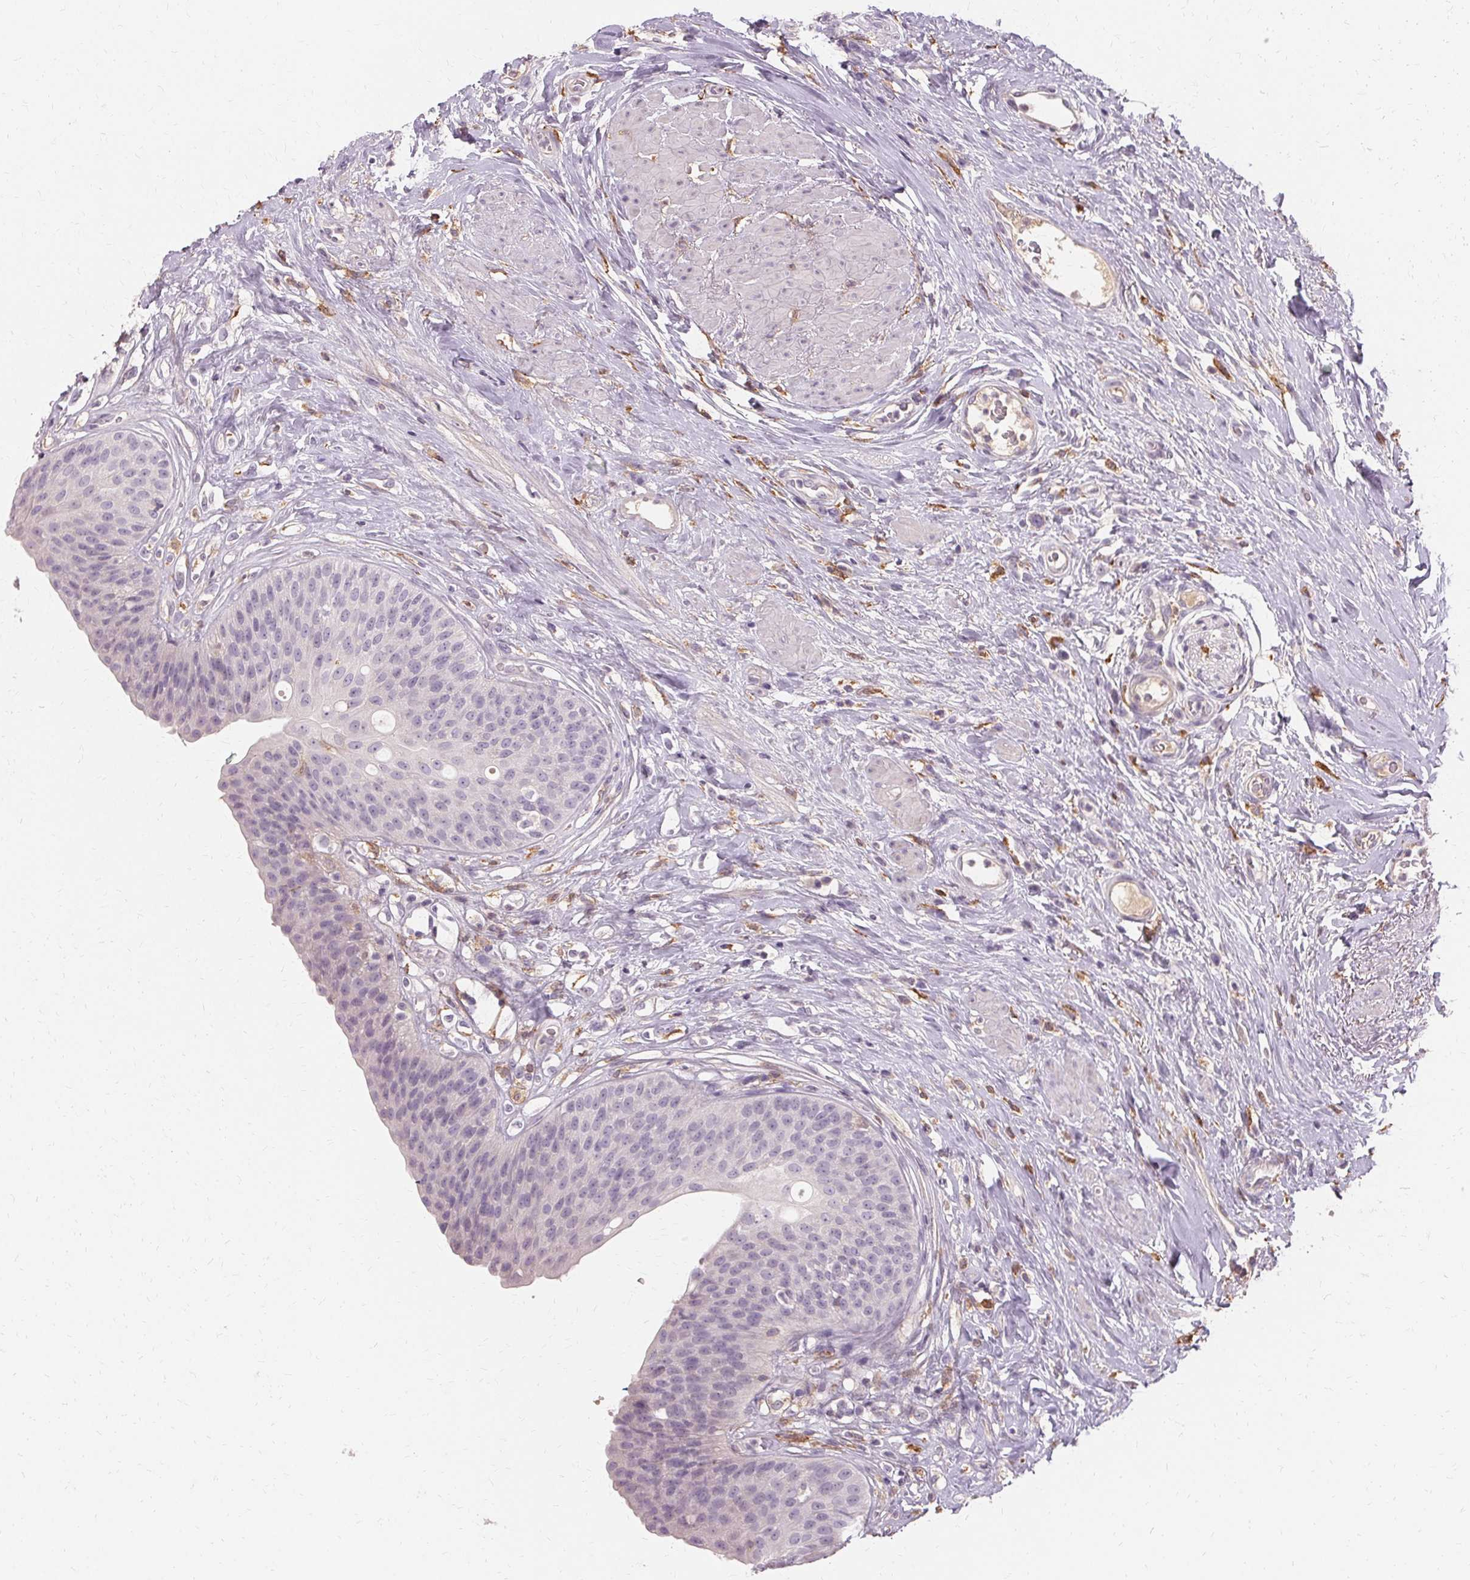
{"staining": {"intensity": "negative", "quantity": "none", "location": "none"}, "tissue": "urinary bladder", "cell_type": "Urothelial cells", "image_type": "normal", "snomed": [{"axis": "morphology", "description": "Normal tissue, NOS"}, {"axis": "topography", "description": "Urinary bladder"}], "caption": "DAB immunohistochemical staining of benign urinary bladder reveals no significant staining in urothelial cells.", "gene": "IFNGR1", "patient": {"sex": "female", "age": 56}}